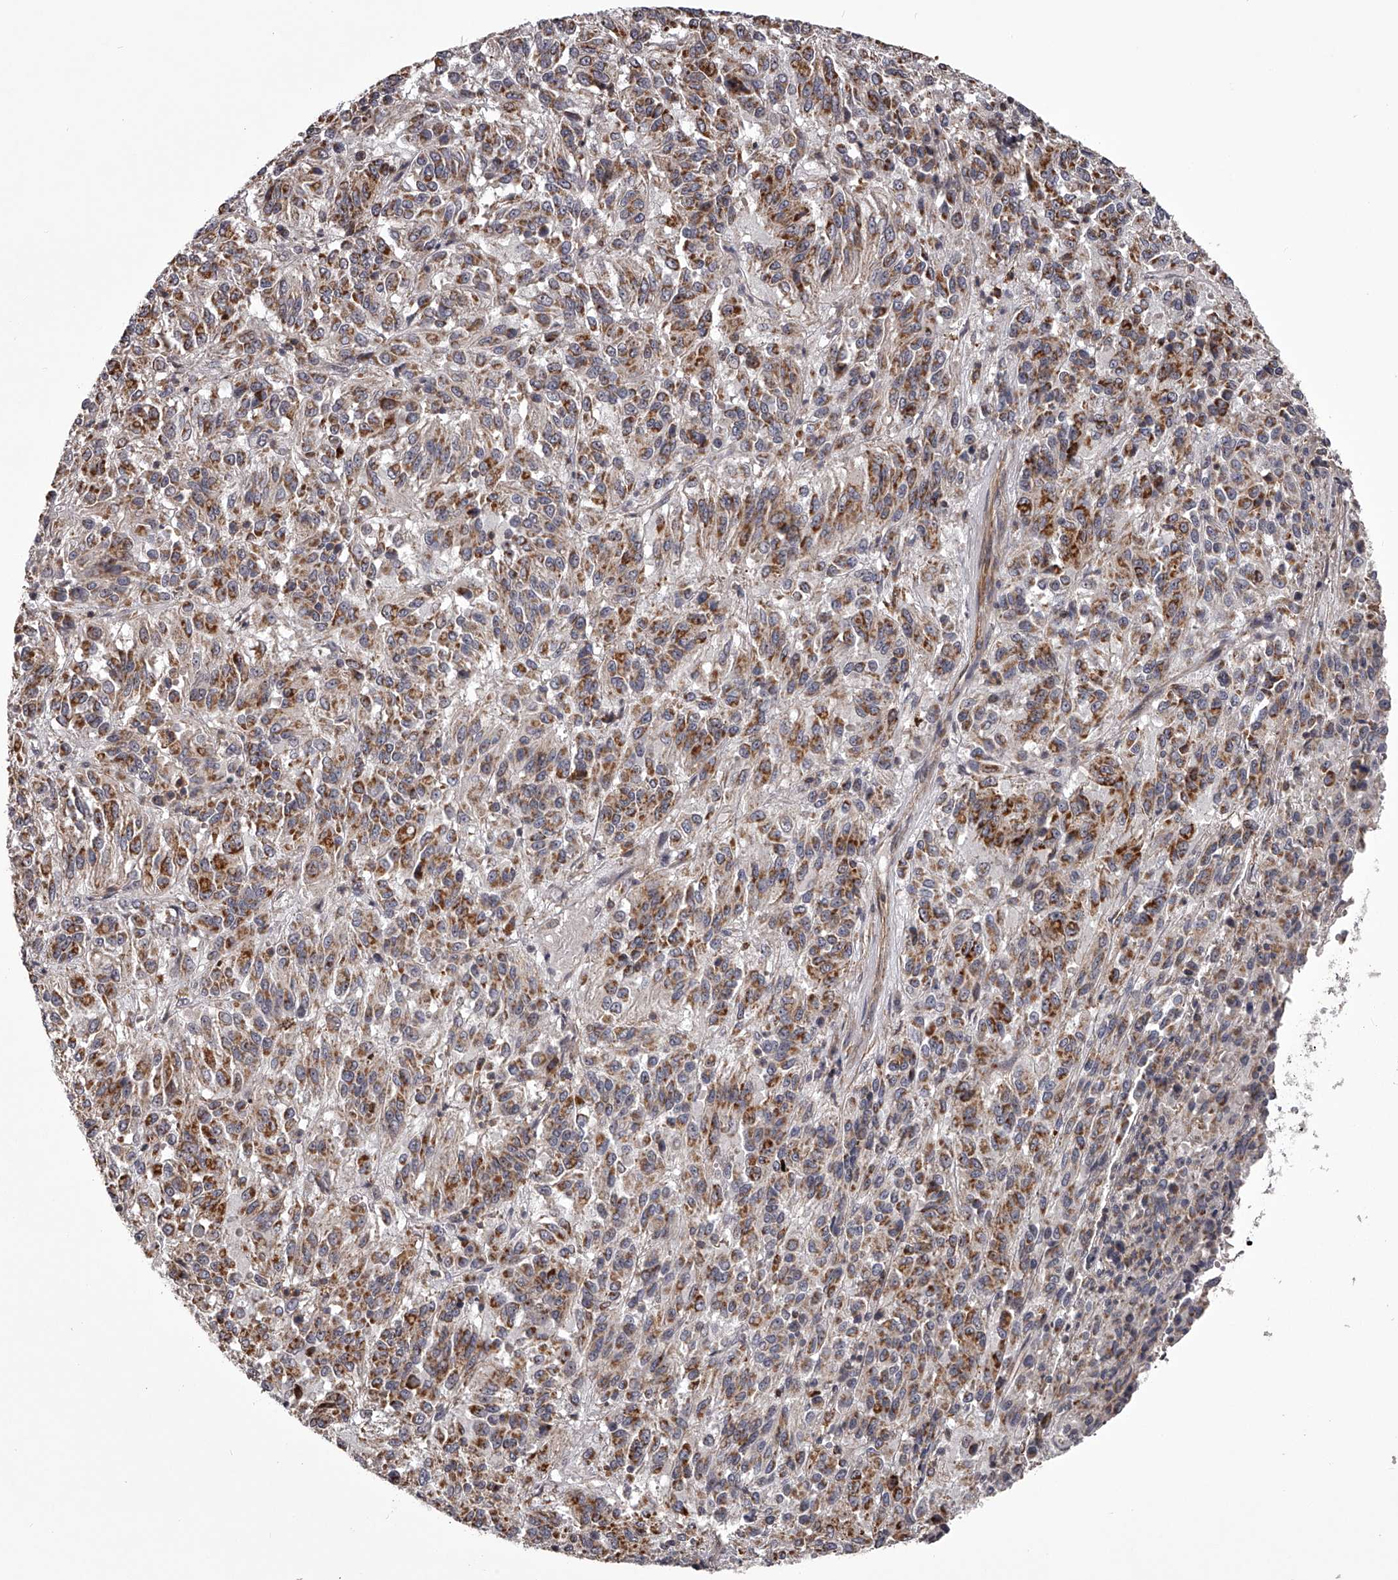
{"staining": {"intensity": "moderate", "quantity": ">75%", "location": "cytoplasmic/membranous"}, "tissue": "melanoma", "cell_type": "Tumor cells", "image_type": "cancer", "snomed": [{"axis": "morphology", "description": "Malignant melanoma, Metastatic site"}, {"axis": "topography", "description": "Lung"}], "caption": "Melanoma stained for a protein (brown) reveals moderate cytoplasmic/membranous positive staining in approximately >75% of tumor cells.", "gene": "RRP36", "patient": {"sex": "male", "age": 64}}